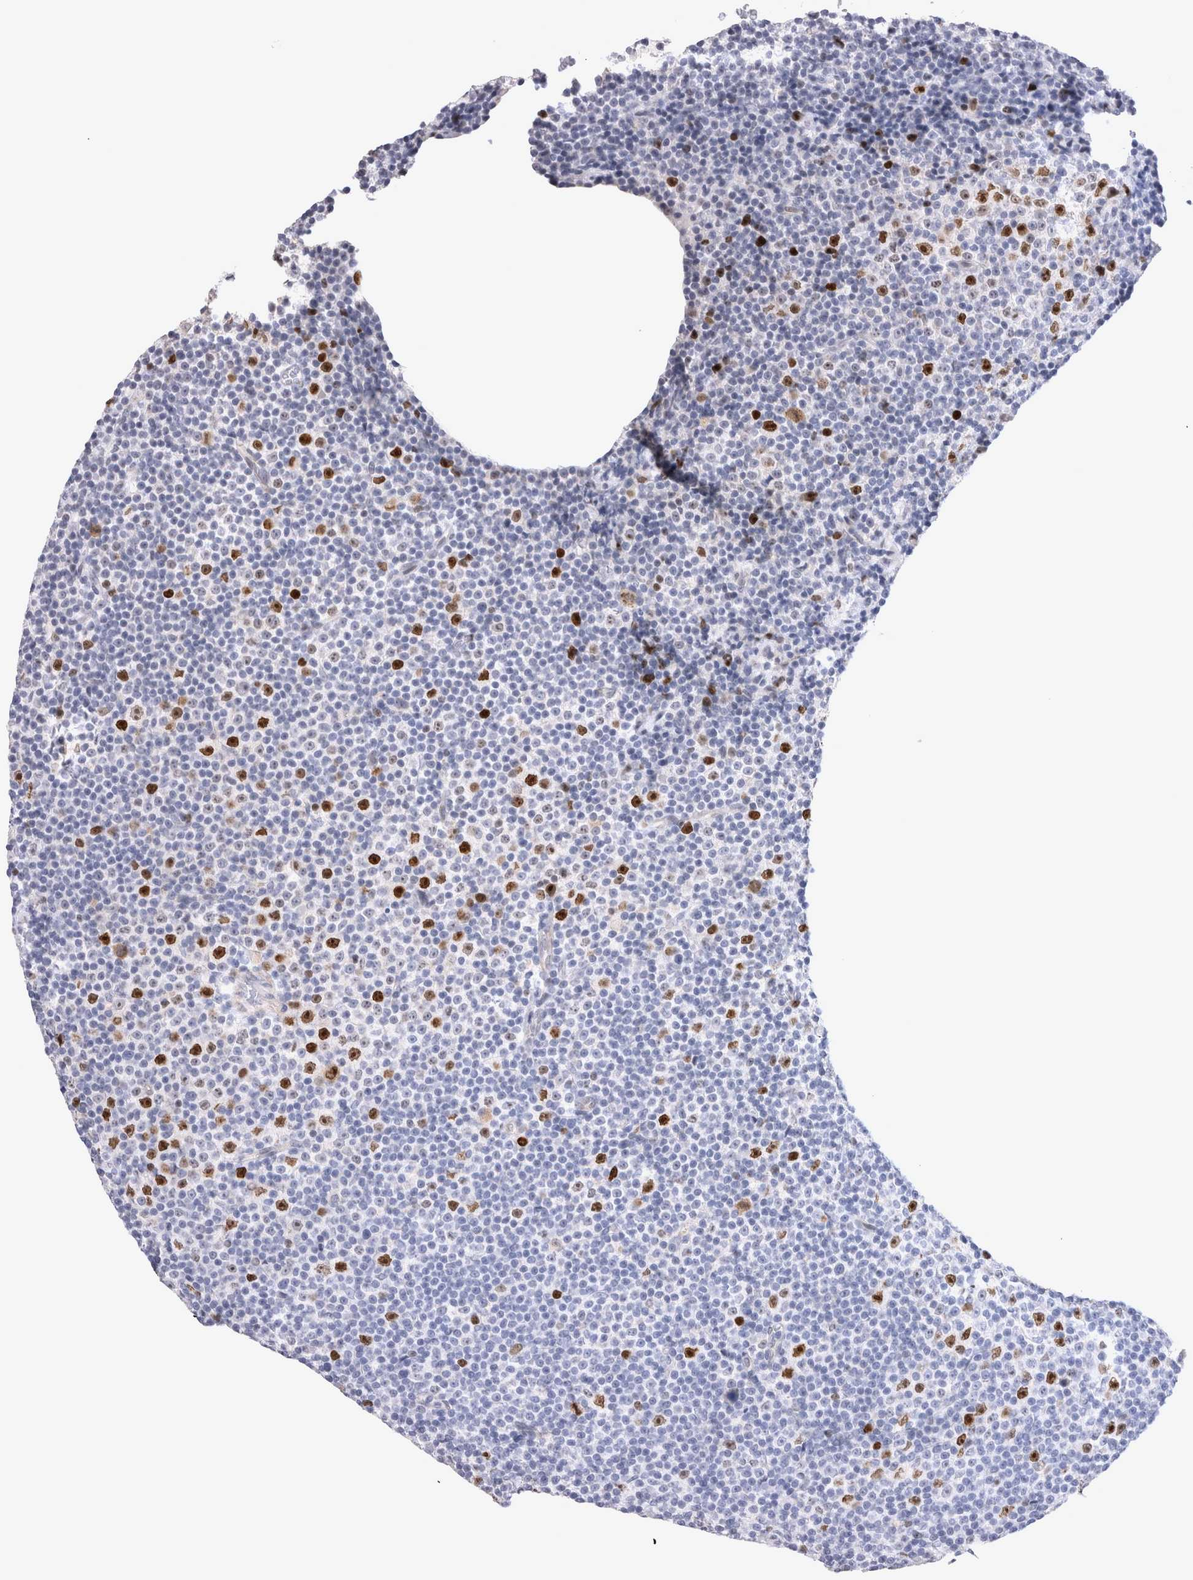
{"staining": {"intensity": "strong", "quantity": "<25%", "location": "nuclear"}, "tissue": "lymphoma", "cell_type": "Tumor cells", "image_type": "cancer", "snomed": [{"axis": "morphology", "description": "Malignant lymphoma, non-Hodgkin's type, Low grade"}, {"axis": "topography", "description": "Lymph node"}], "caption": "IHC (DAB) staining of lymphoma shows strong nuclear protein expression in about <25% of tumor cells.", "gene": "KIF18B", "patient": {"sex": "female", "age": 67}}